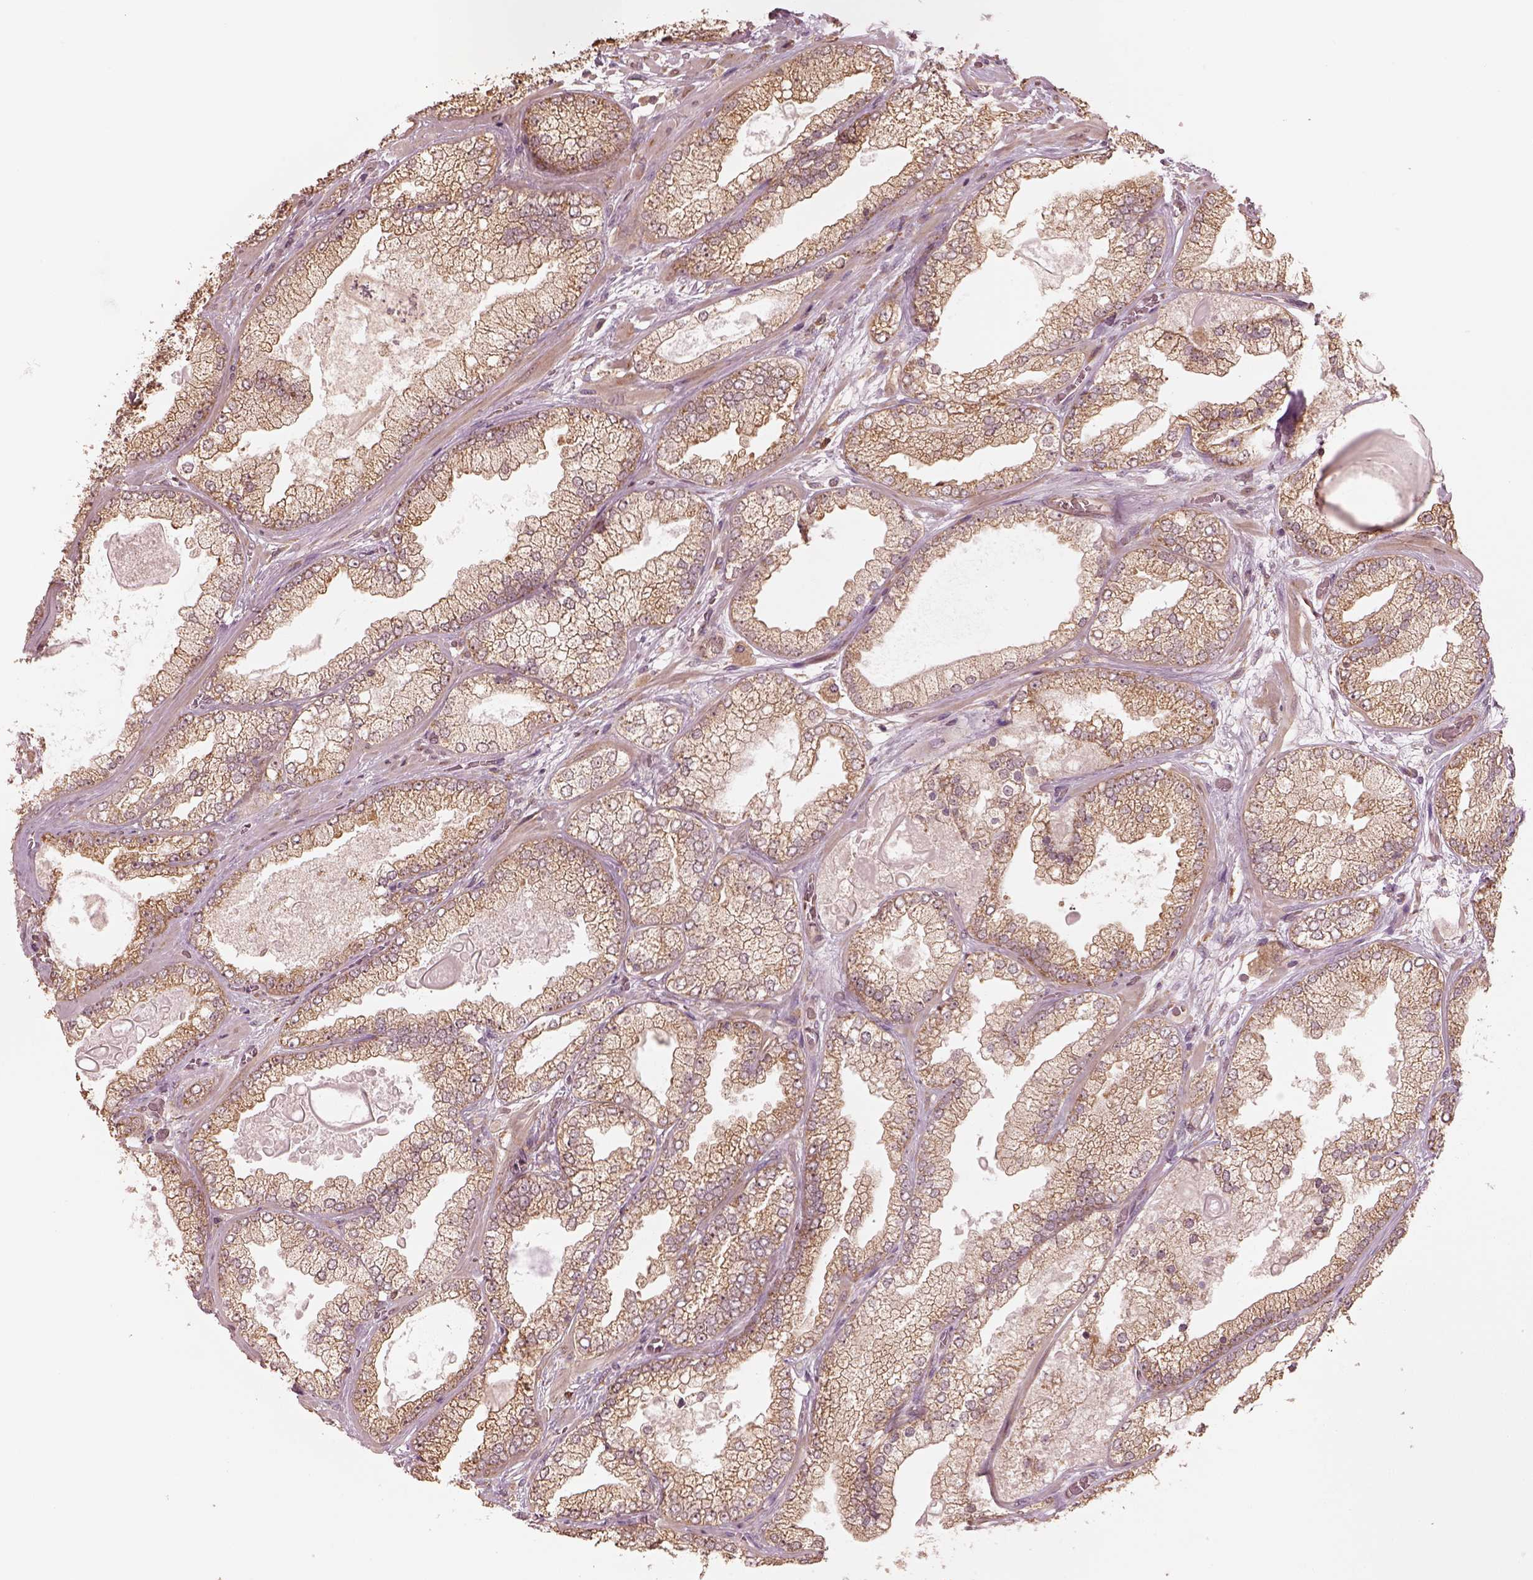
{"staining": {"intensity": "weak", "quantity": ">75%", "location": "cytoplasmic/membranous"}, "tissue": "prostate cancer", "cell_type": "Tumor cells", "image_type": "cancer", "snomed": [{"axis": "morphology", "description": "Adenocarcinoma, Low grade"}, {"axis": "topography", "description": "Prostate"}], "caption": "DAB (3,3'-diaminobenzidine) immunohistochemical staining of prostate cancer shows weak cytoplasmic/membranous protein expression in about >75% of tumor cells. The protein is shown in brown color, while the nuclei are stained blue.", "gene": "RPS5", "patient": {"sex": "male", "age": 57}}